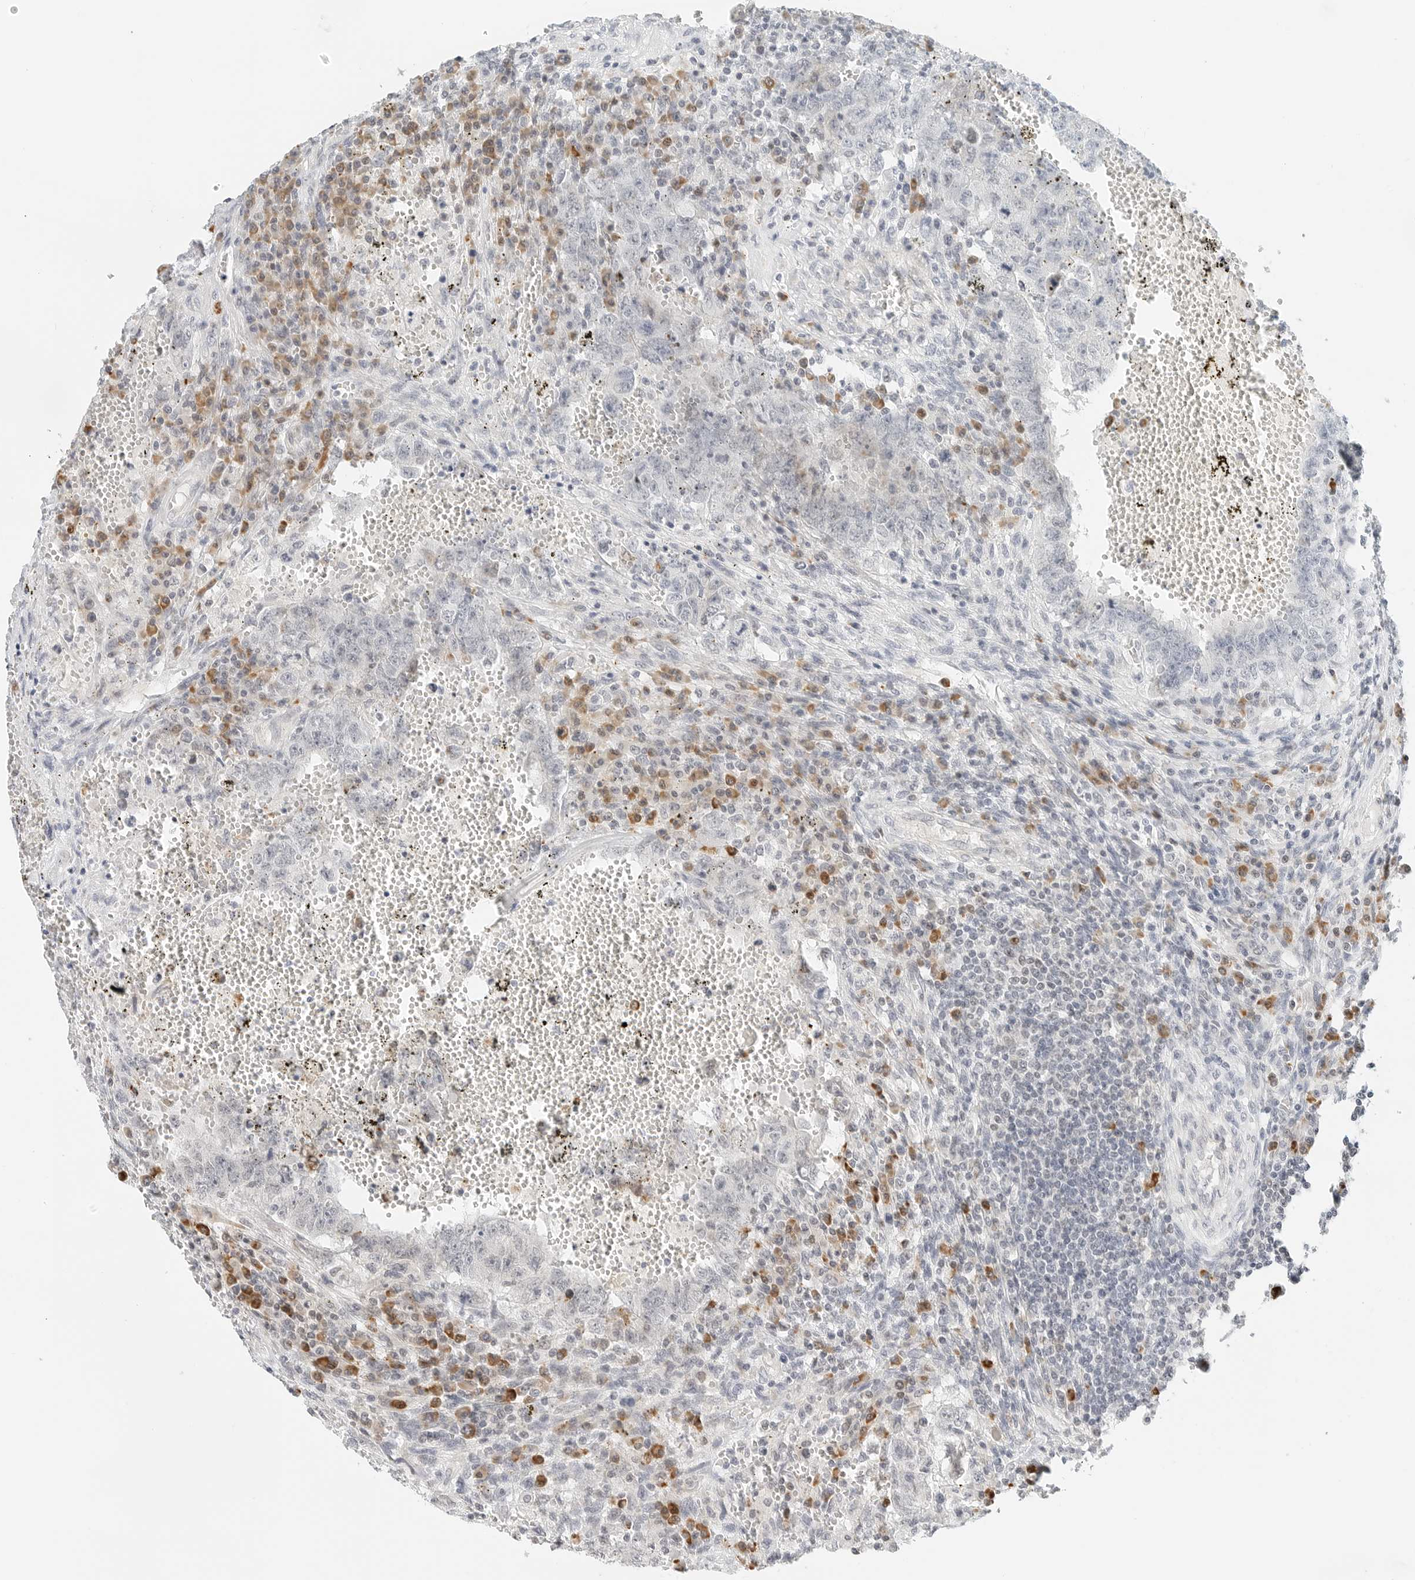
{"staining": {"intensity": "negative", "quantity": "none", "location": "none"}, "tissue": "testis cancer", "cell_type": "Tumor cells", "image_type": "cancer", "snomed": [{"axis": "morphology", "description": "Carcinoma, Embryonal, NOS"}, {"axis": "topography", "description": "Testis"}], "caption": "Human testis cancer stained for a protein using immunohistochemistry (IHC) demonstrates no staining in tumor cells.", "gene": "PARP10", "patient": {"sex": "male", "age": 26}}